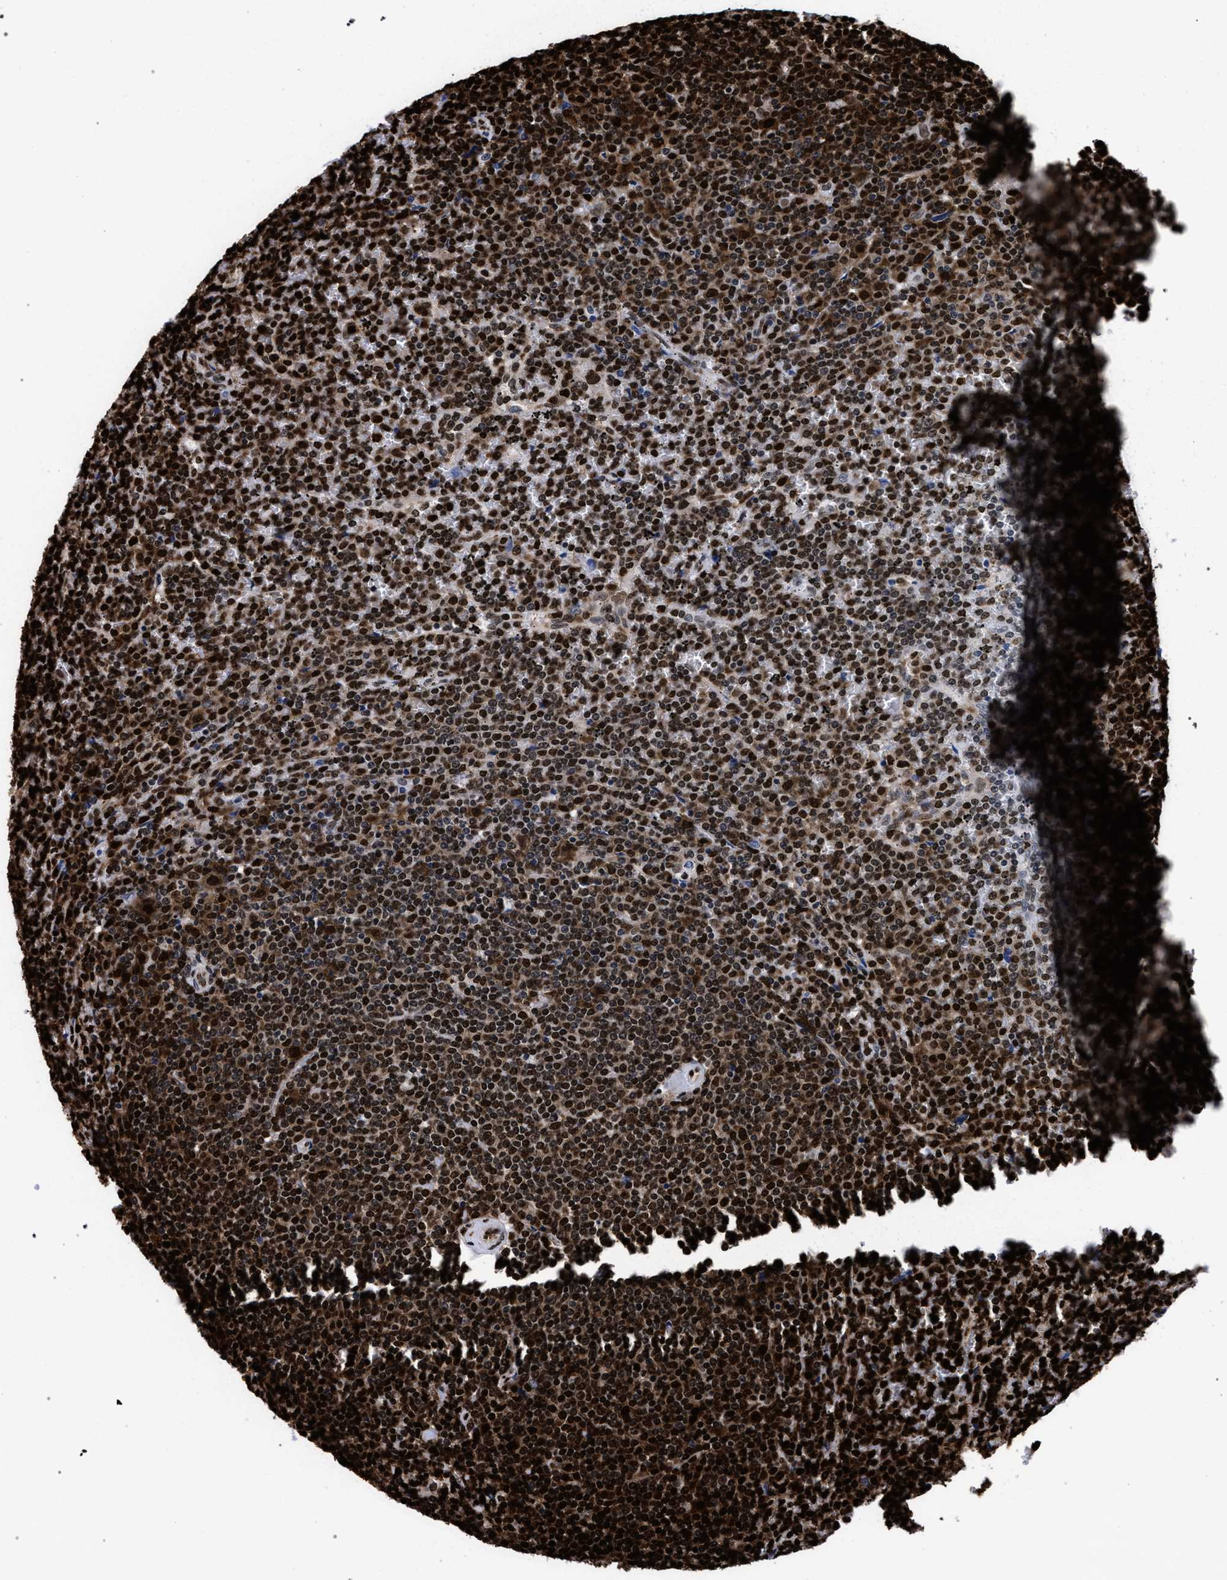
{"staining": {"intensity": "strong", "quantity": ">75%", "location": "cytoplasmic/membranous,nuclear"}, "tissue": "lymphoma", "cell_type": "Tumor cells", "image_type": "cancer", "snomed": [{"axis": "morphology", "description": "Malignant lymphoma, non-Hodgkin's type, Low grade"}, {"axis": "topography", "description": "Spleen"}], "caption": "Tumor cells display high levels of strong cytoplasmic/membranous and nuclear staining in about >75% of cells in human malignant lymphoma, non-Hodgkin's type (low-grade). (Stains: DAB in brown, nuclei in blue, Microscopy: brightfield microscopy at high magnification).", "gene": "HNRNPA1", "patient": {"sex": "female", "age": 19}}